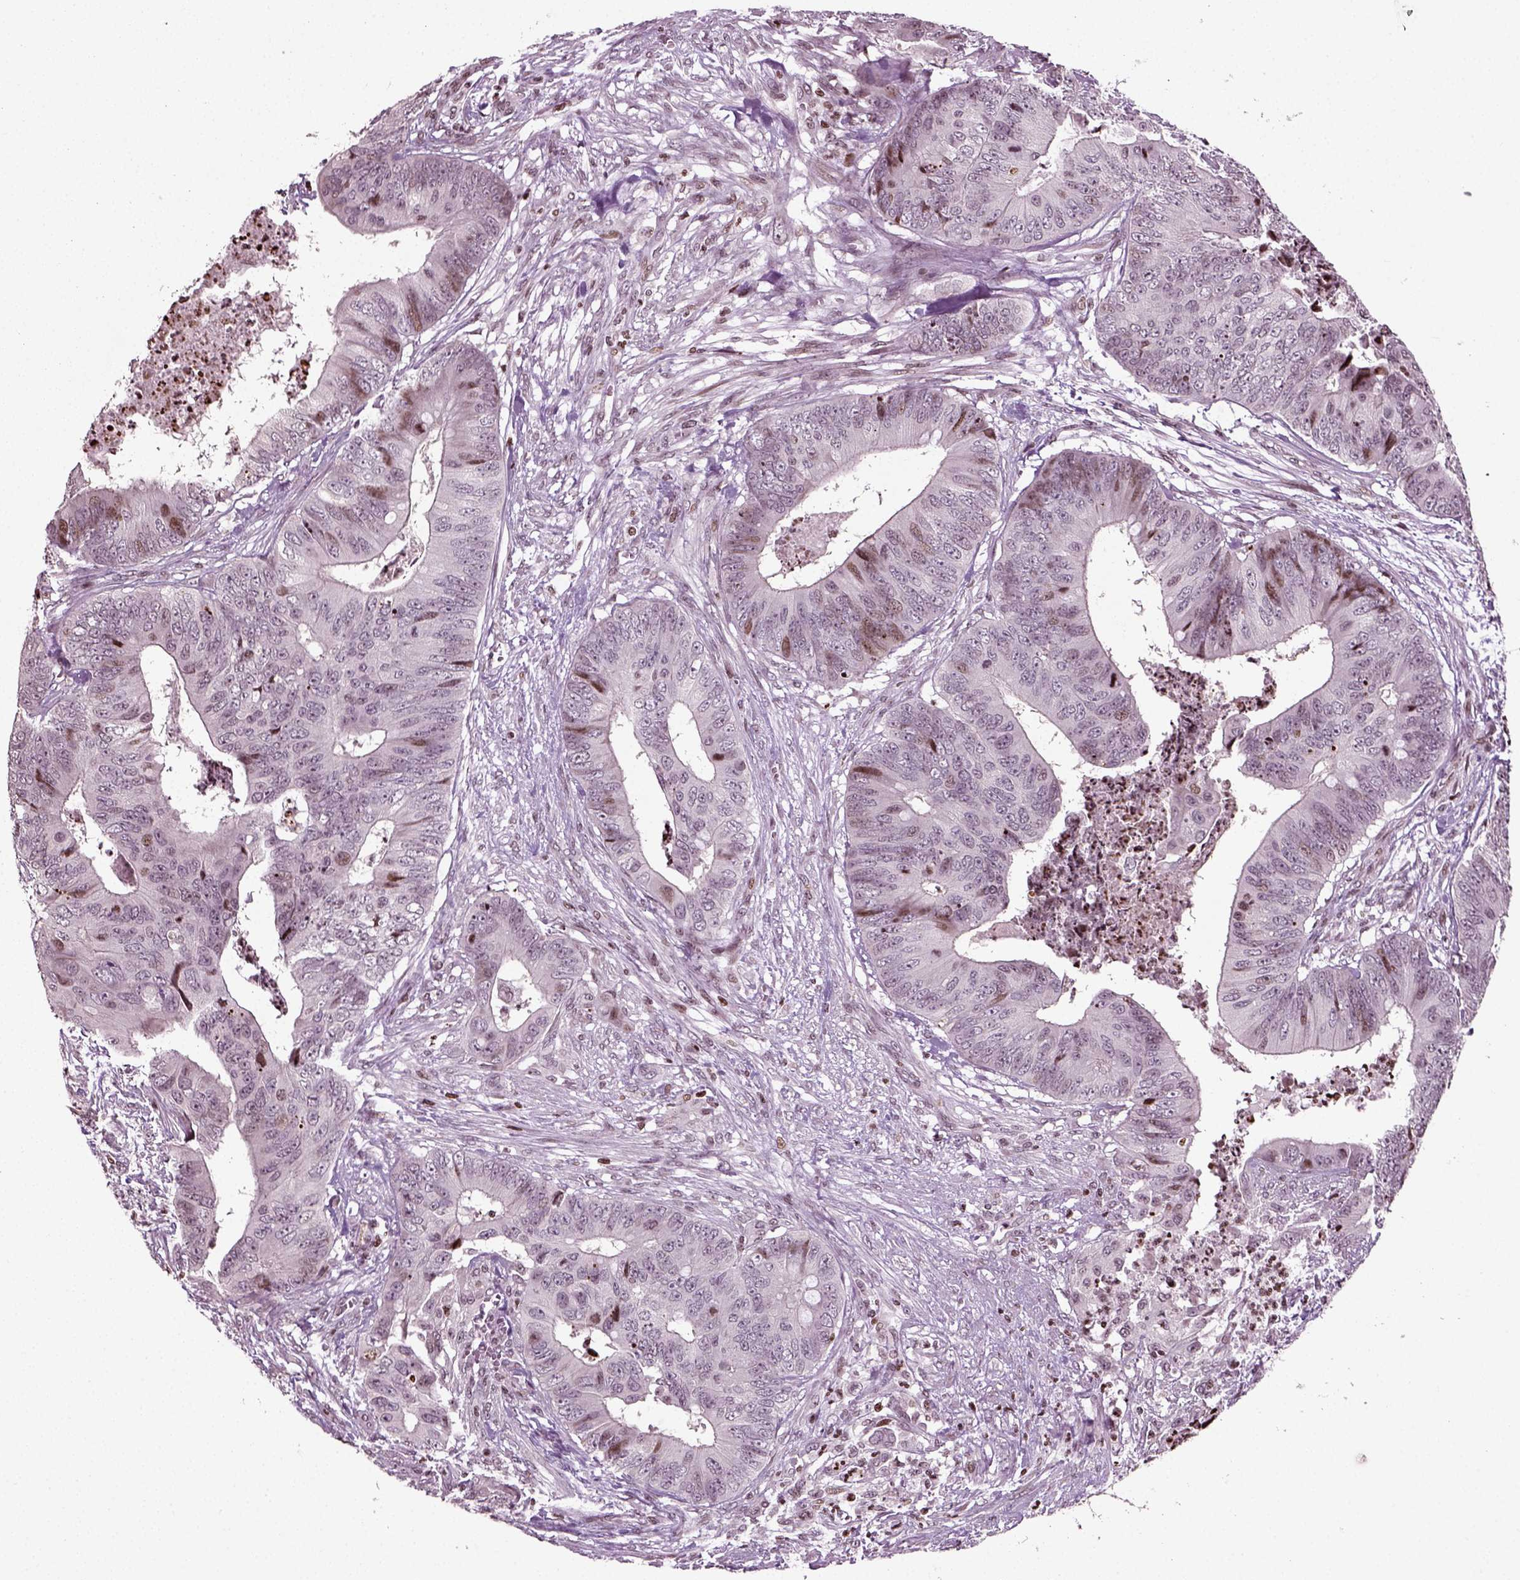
{"staining": {"intensity": "moderate", "quantity": "<25%", "location": "nuclear"}, "tissue": "colorectal cancer", "cell_type": "Tumor cells", "image_type": "cancer", "snomed": [{"axis": "morphology", "description": "Adenocarcinoma, NOS"}, {"axis": "topography", "description": "Colon"}], "caption": "The immunohistochemical stain labels moderate nuclear staining in tumor cells of adenocarcinoma (colorectal) tissue.", "gene": "HEYL", "patient": {"sex": "male", "age": 84}}